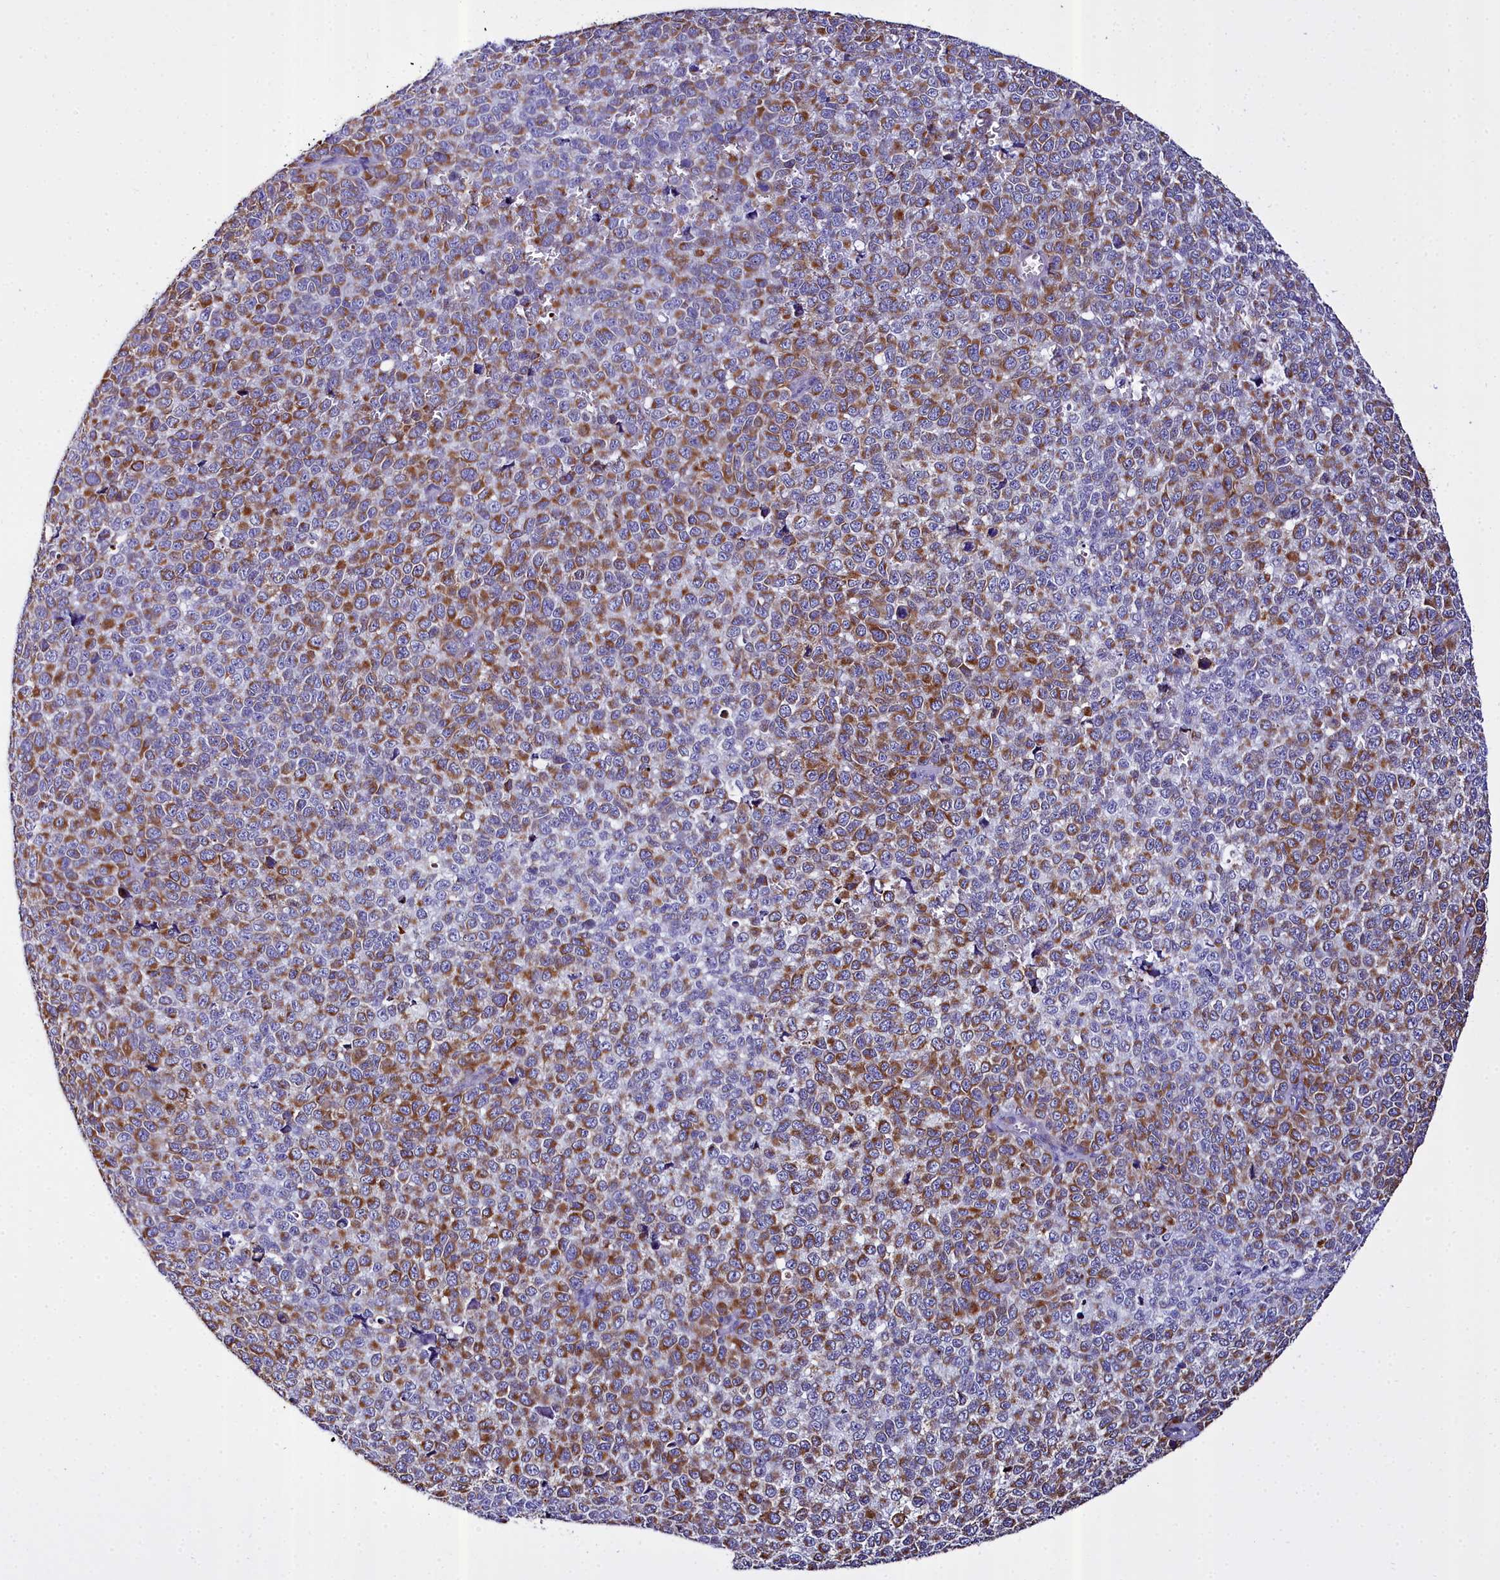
{"staining": {"intensity": "moderate", "quantity": ">75%", "location": "cytoplasmic/membranous"}, "tissue": "melanoma", "cell_type": "Tumor cells", "image_type": "cancer", "snomed": [{"axis": "morphology", "description": "Malignant melanoma, NOS"}, {"axis": "topography", "description": "Nose, NOS"}], "caption": "The micrograph demonstrates a brown stain indicating the presence of a protein in the cytoplasmic/membranous of tumor cells in melanoma. (Stains: DAB (3,3'-diaminobenzidine) in brown, nuclei in blue, Microscopy: brightfield microscopy at high magnification).", "gene": "TXNDC5", "patient": {"sex": "female", "age": 48}}